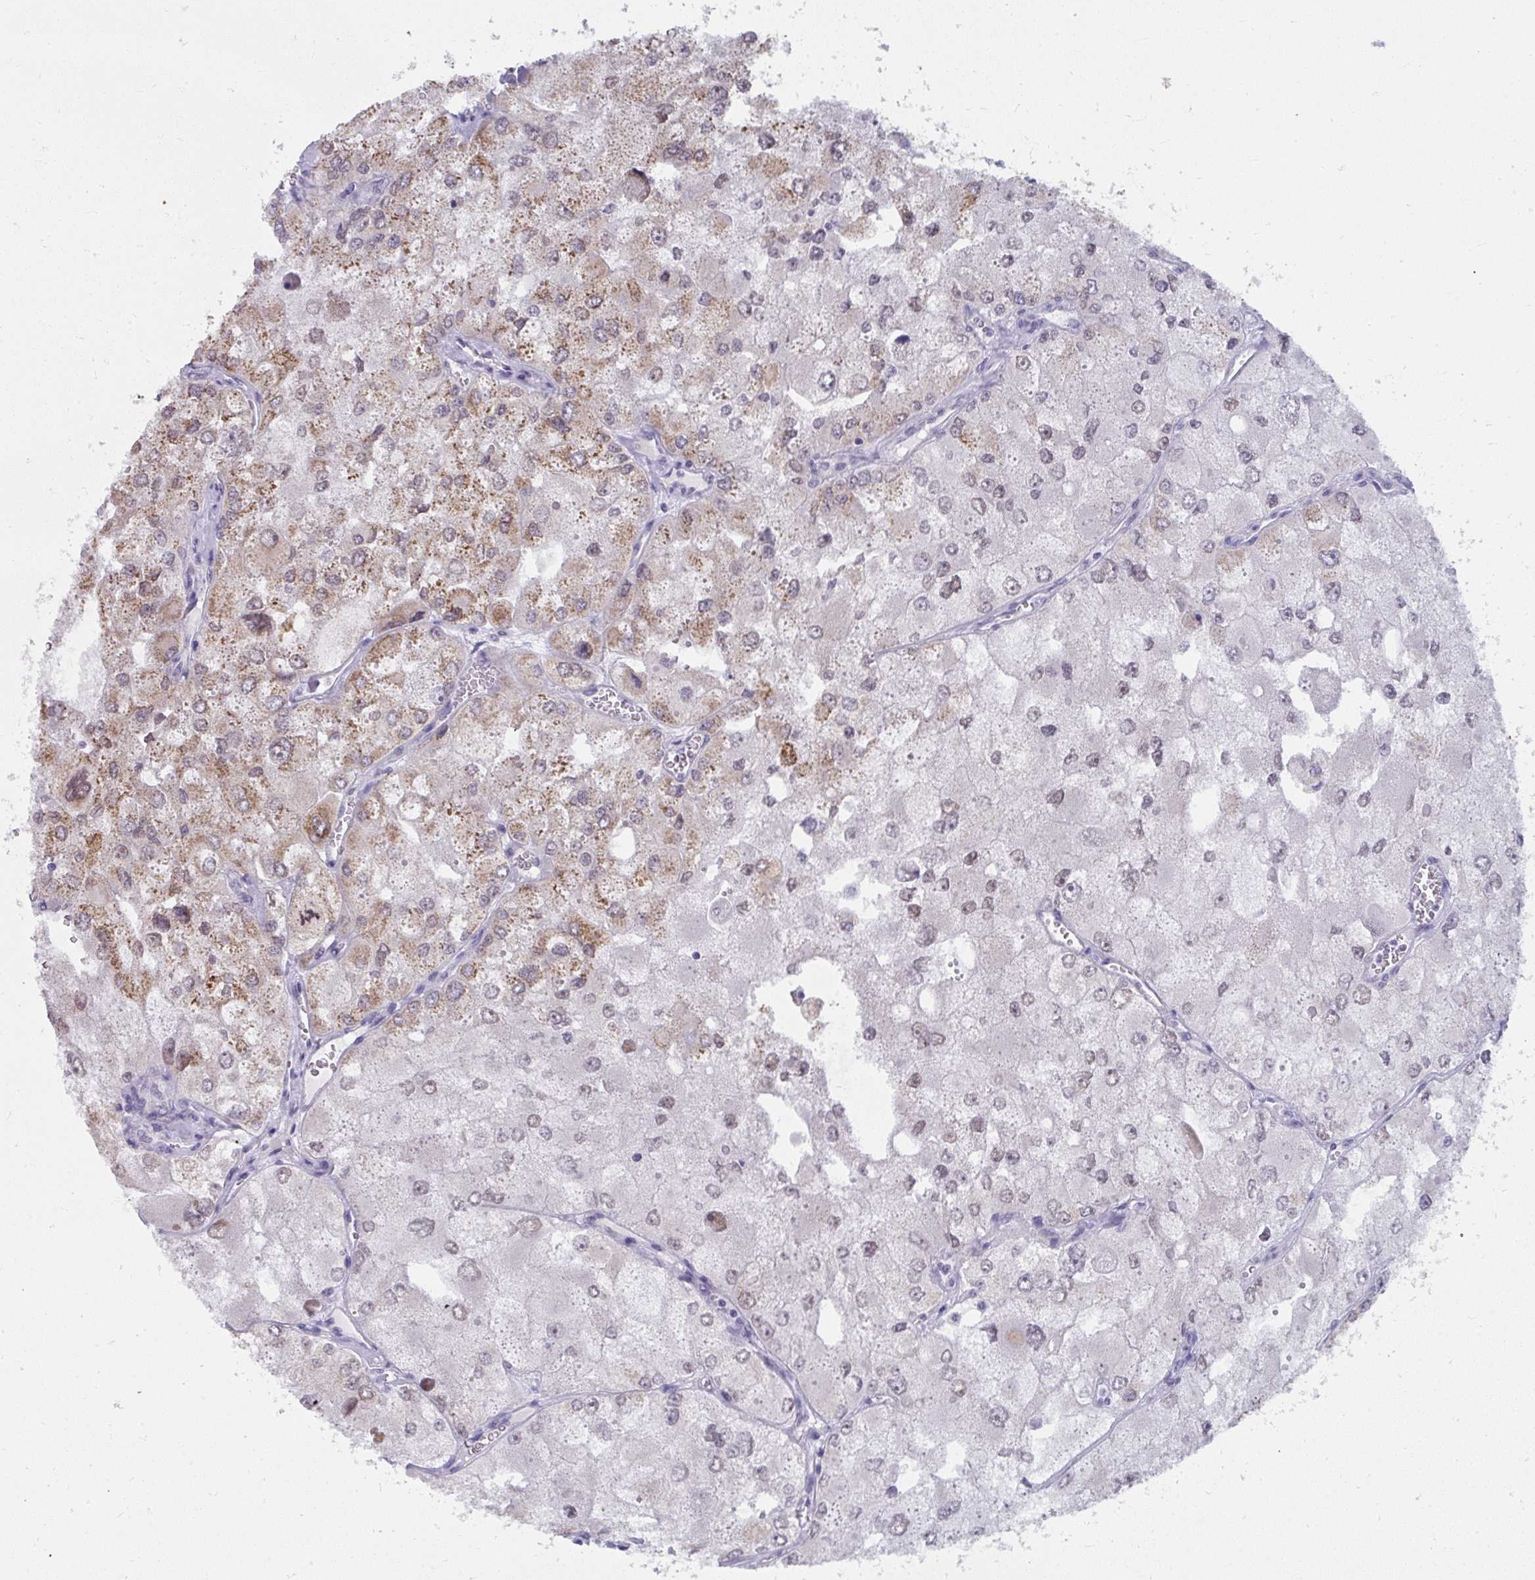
{"staining": {"intensity": "moderate", "quantity": "<25%", "location": "cytoplasmic/membranous"}, "tissue": "renal cancer", "cell_type": "Tumor cells", "image_type": "cancer", "snomed": [{"axis": "morphology", "description": "Adenocarcinoma, NOS"}, {"axis": "topography", "description": "Kidney"}], "caption": "Immunohistochemical staining of renal cancer demonstrates moderate cytoplasmic/membranous protein staining in approximately <25% of tumor cells. (Stains: DAB in brown, nuclei in blue, Microscopy: brightfield microscopy at high magnification).", "gene": "UGT3A2", "patient": {"sex": "female", "age": 70}}